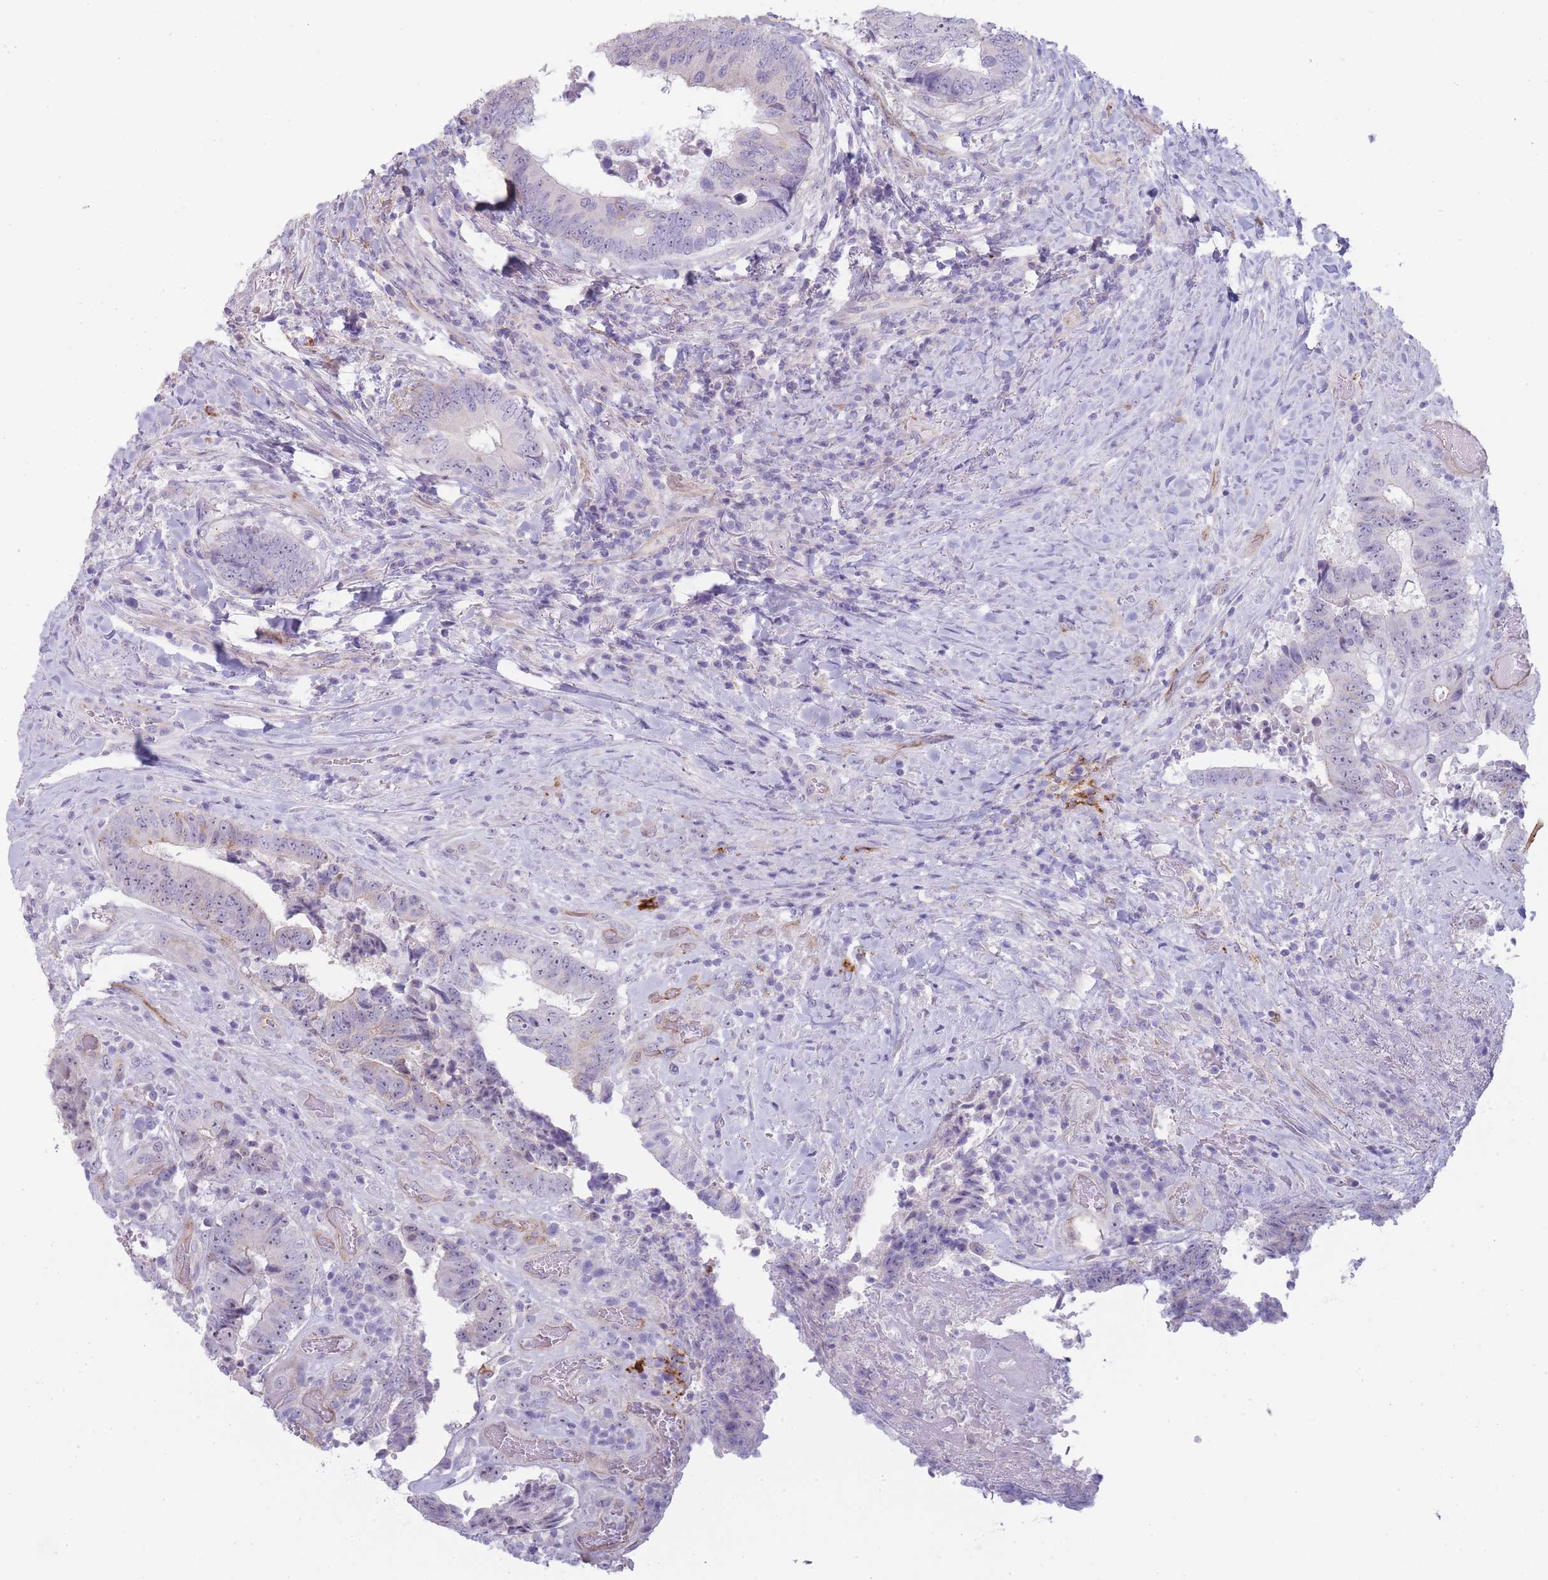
{"staining": {"intensity": "moderate", "quantity": "25%-75%", "location": "nuclear"}, "tissue": "colorectal cancer", "cell_type": "Tumor cells", "image_type": "cancer", "snomed": [{"axis": "morphology", "description": "Adenocarcinoma, NOS"}, {"axis": "topography", "description": "Rectum"}], "caption": "Tumor cells display medium levels of moderate nuclear positivity in about 25%-75% of cells in human colorectal cancer.", "gene": "UTP14A", "patient": {"sex": "male", "age": 72}}